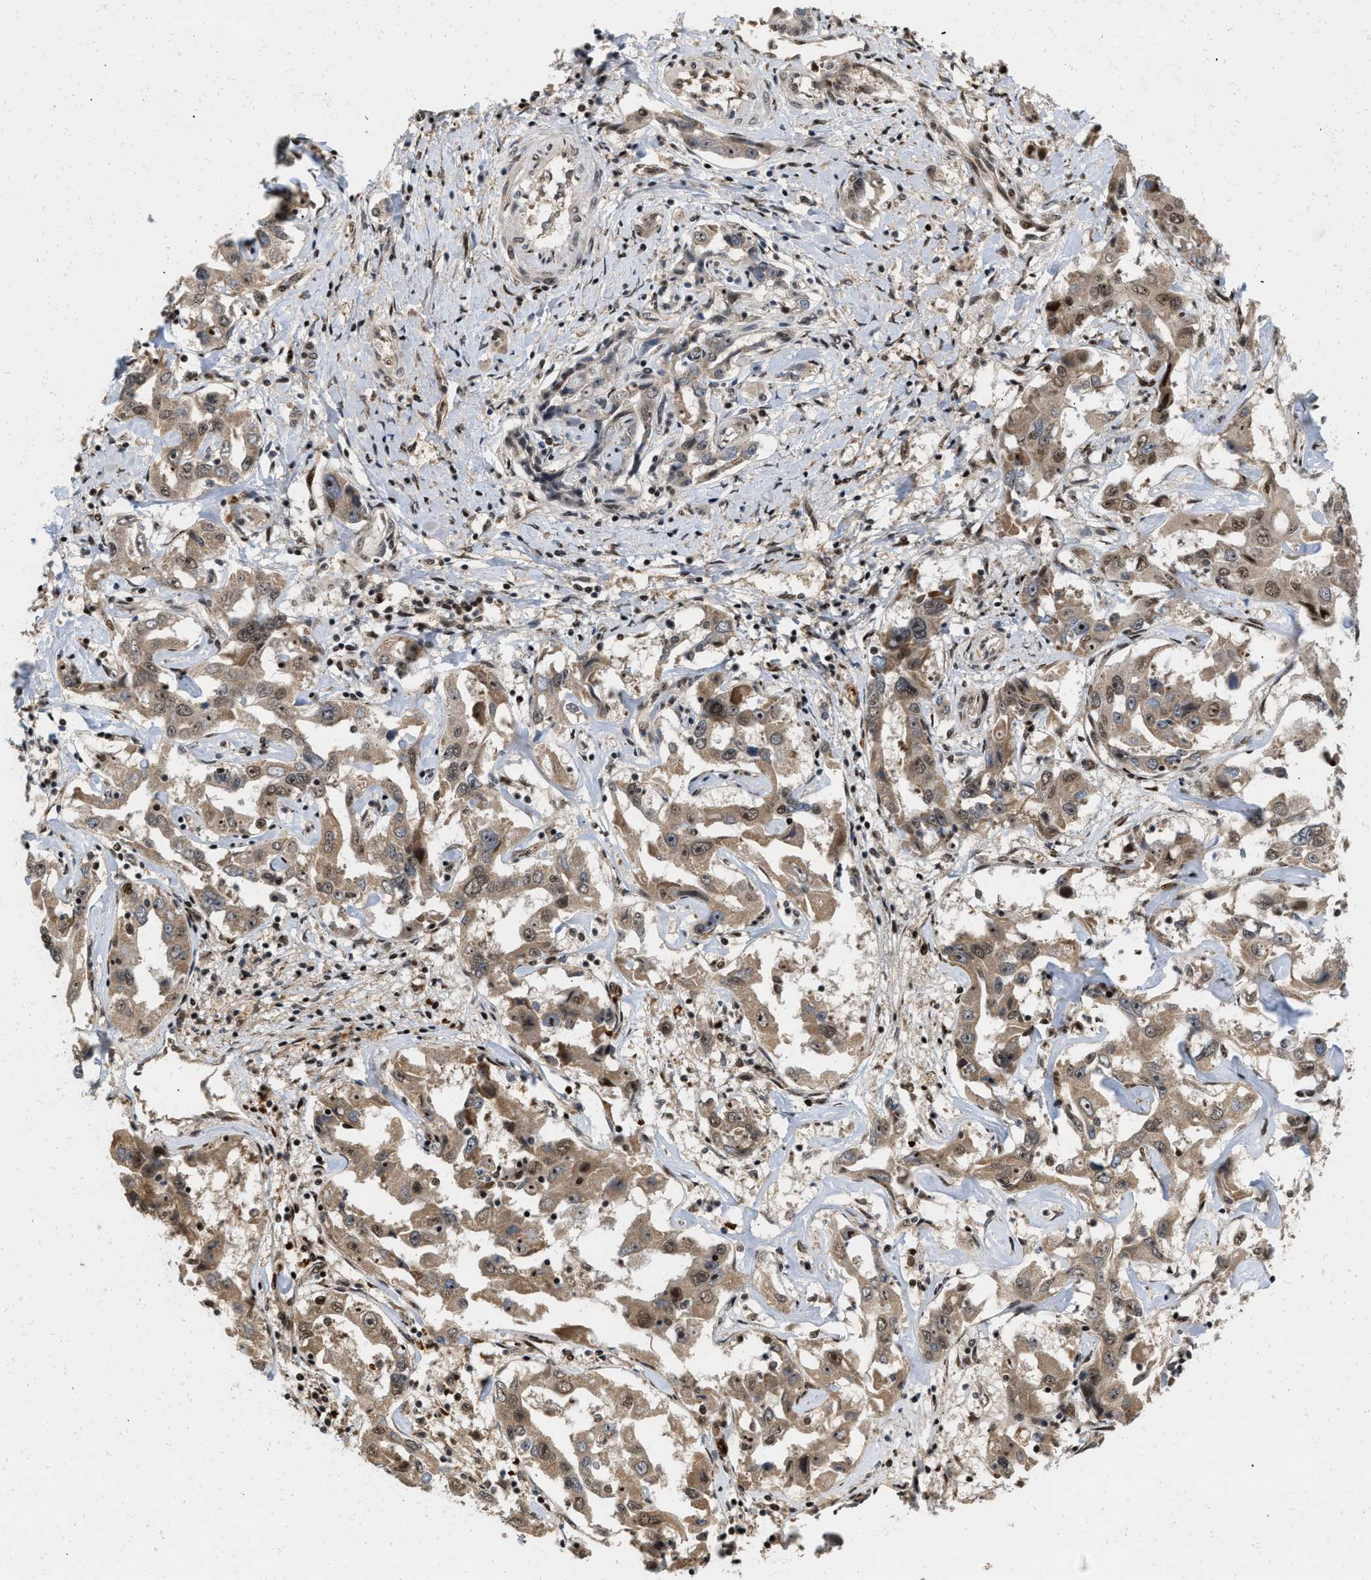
{"staining": {"intensity": "moderate", "quantity": ">75%", "location": "cytoplasmic/membranous,nuclear"}, "tissue": "liver cancer", "cell_type": "Tumor cells", "image_type": "cancer", "snomed": [{"axis": "morphology", "description": "Cholangiocarcinoma"}, {"axis": "topography", "description": "Liver"}], "caption": "DAB immunohistochemical staining of liver cancer (cholangiocarcinoma) displays moderate cytoplasmic/membranous and nuclear protein staining in about >75% of tumor cells.", "gene": "ANKRD11", "patient": {"sex": "male", "age": 59}}